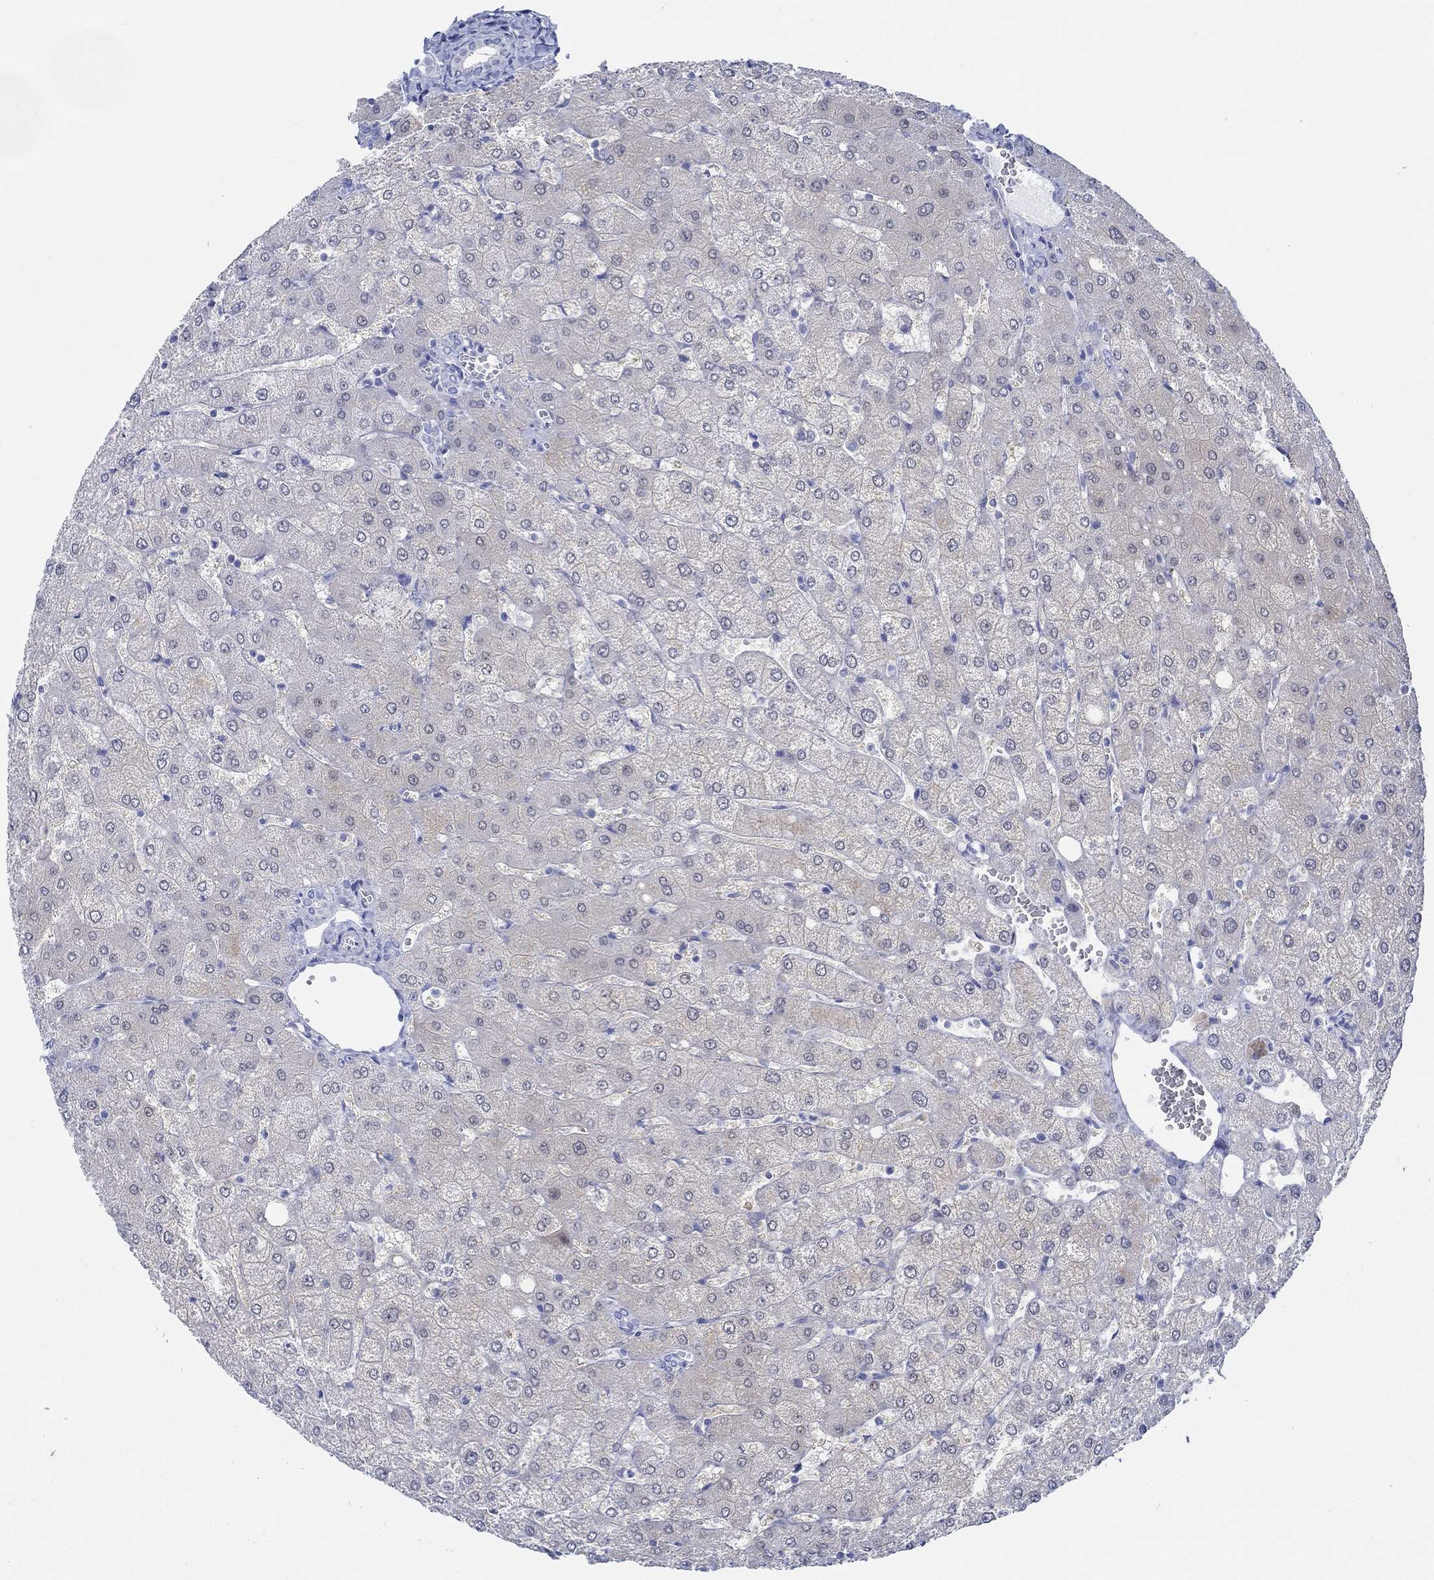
{"staining": {"intensity": "negative", "quantity": "none", "location": "none"}, "tissue": "liver", "cell_type": "Cholangiocytes", "image_type": "normal", "snomed": [{"axis": "morphology", "description": "Normal tissue, NOS"}, {"axis": "topography", "description": "Liver"}], "caption": "The IHC histopathology image has no significant staining in cholangiocytes of liver. (Brightfield microscopy of DAB (3,3'-diaminobenzidine) immunohistochemistry at high magnification).", "gene": "IGFBP6", "patient": {"sex": "female", "age": 54}}